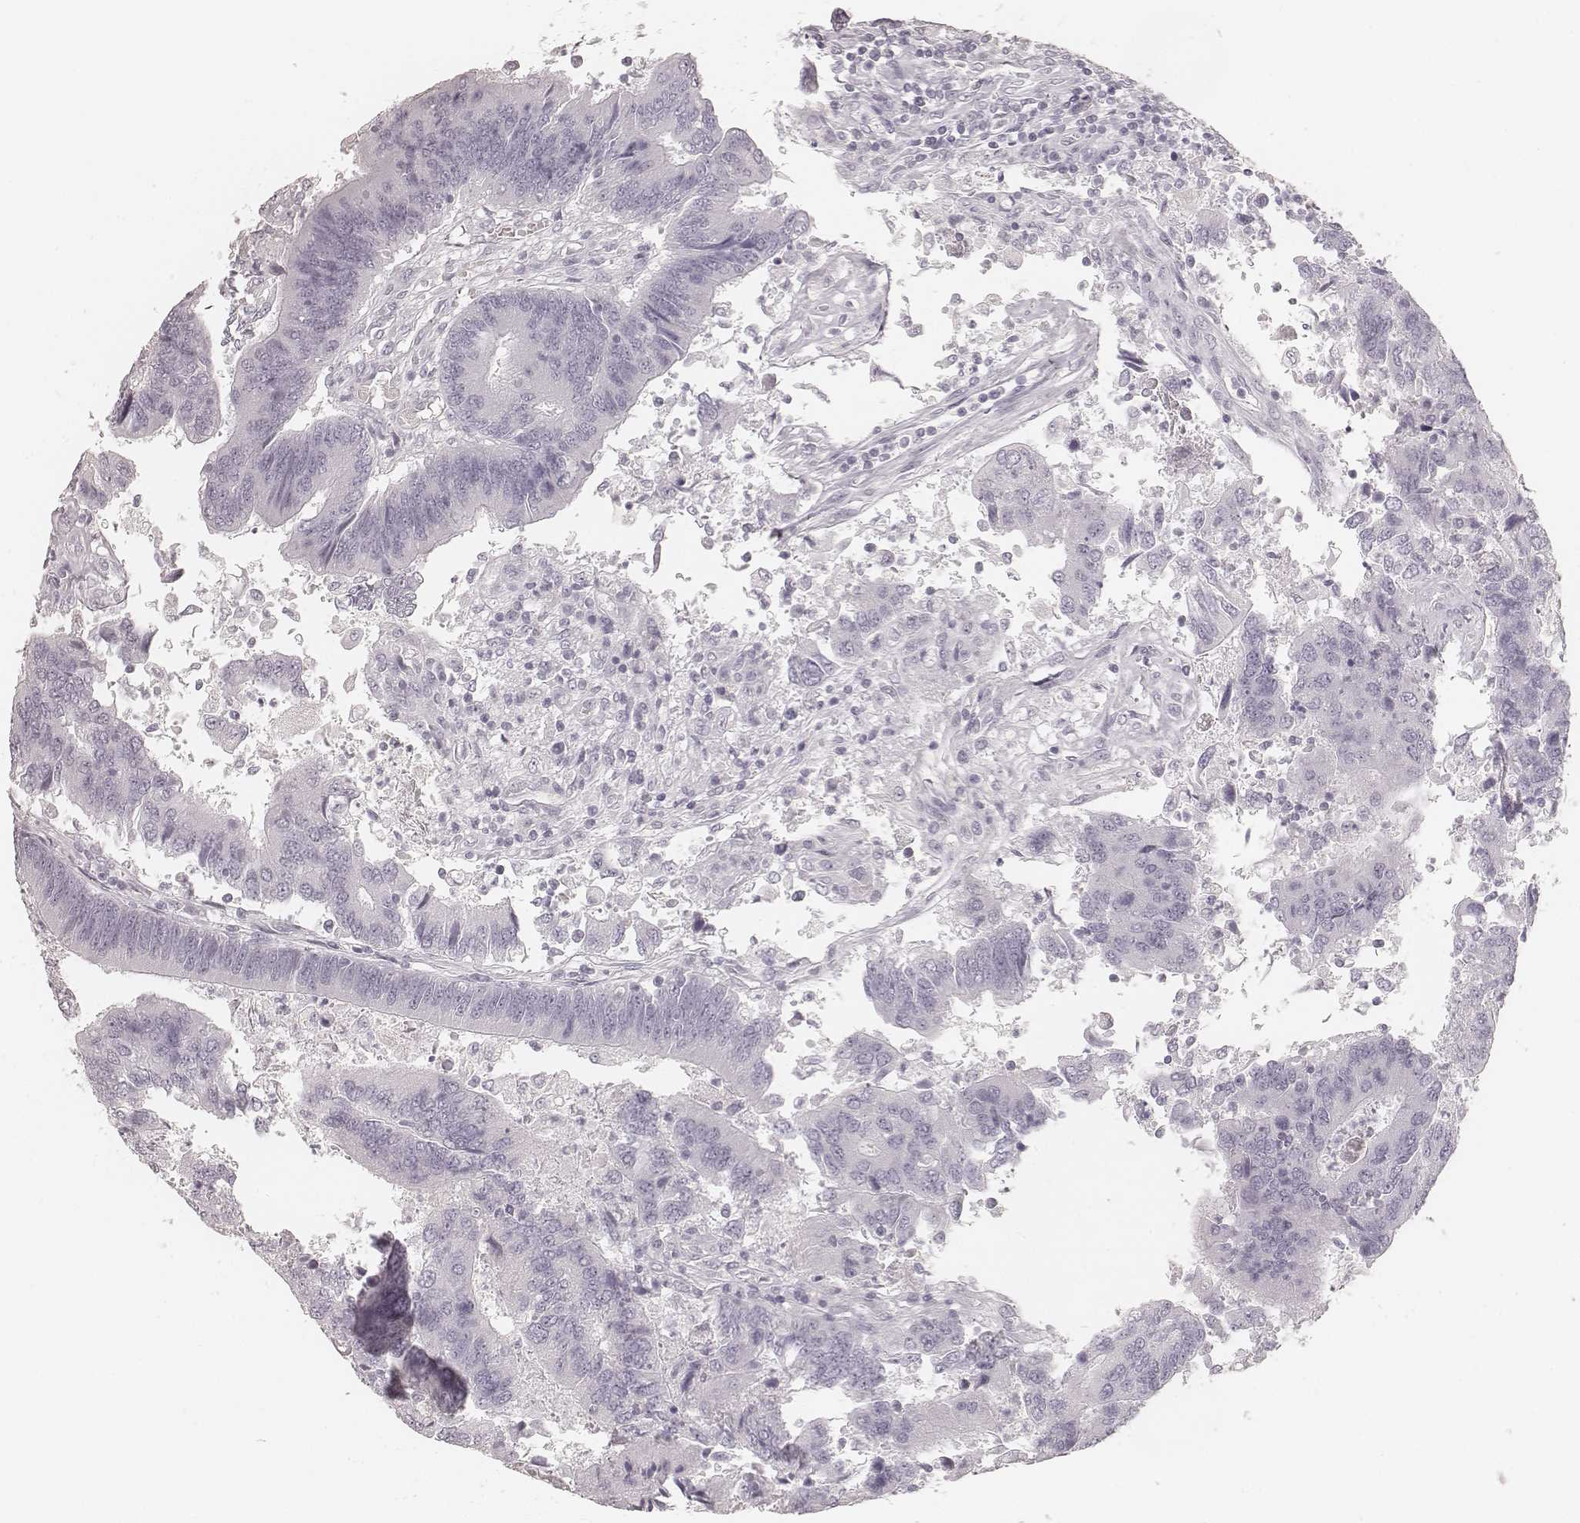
{"staining": {"intensity": "negative", "quantity": "none", "location": "none"}, "tissue": "colorectal cancer", "cell_type": "Tumor cells", "image_type": "cancer", "snomed": [{"axis": "morphology", "description": "Adenocarcinoma, NOS"}, {"axis": "topography", "description": "Colon"}], "caption": "Tumor cells are negative for brown protein staining in colorectal cancer (adenocarcinoma).", "gene": "KRT72", "patient": {"sex": "female", "age": 67}}